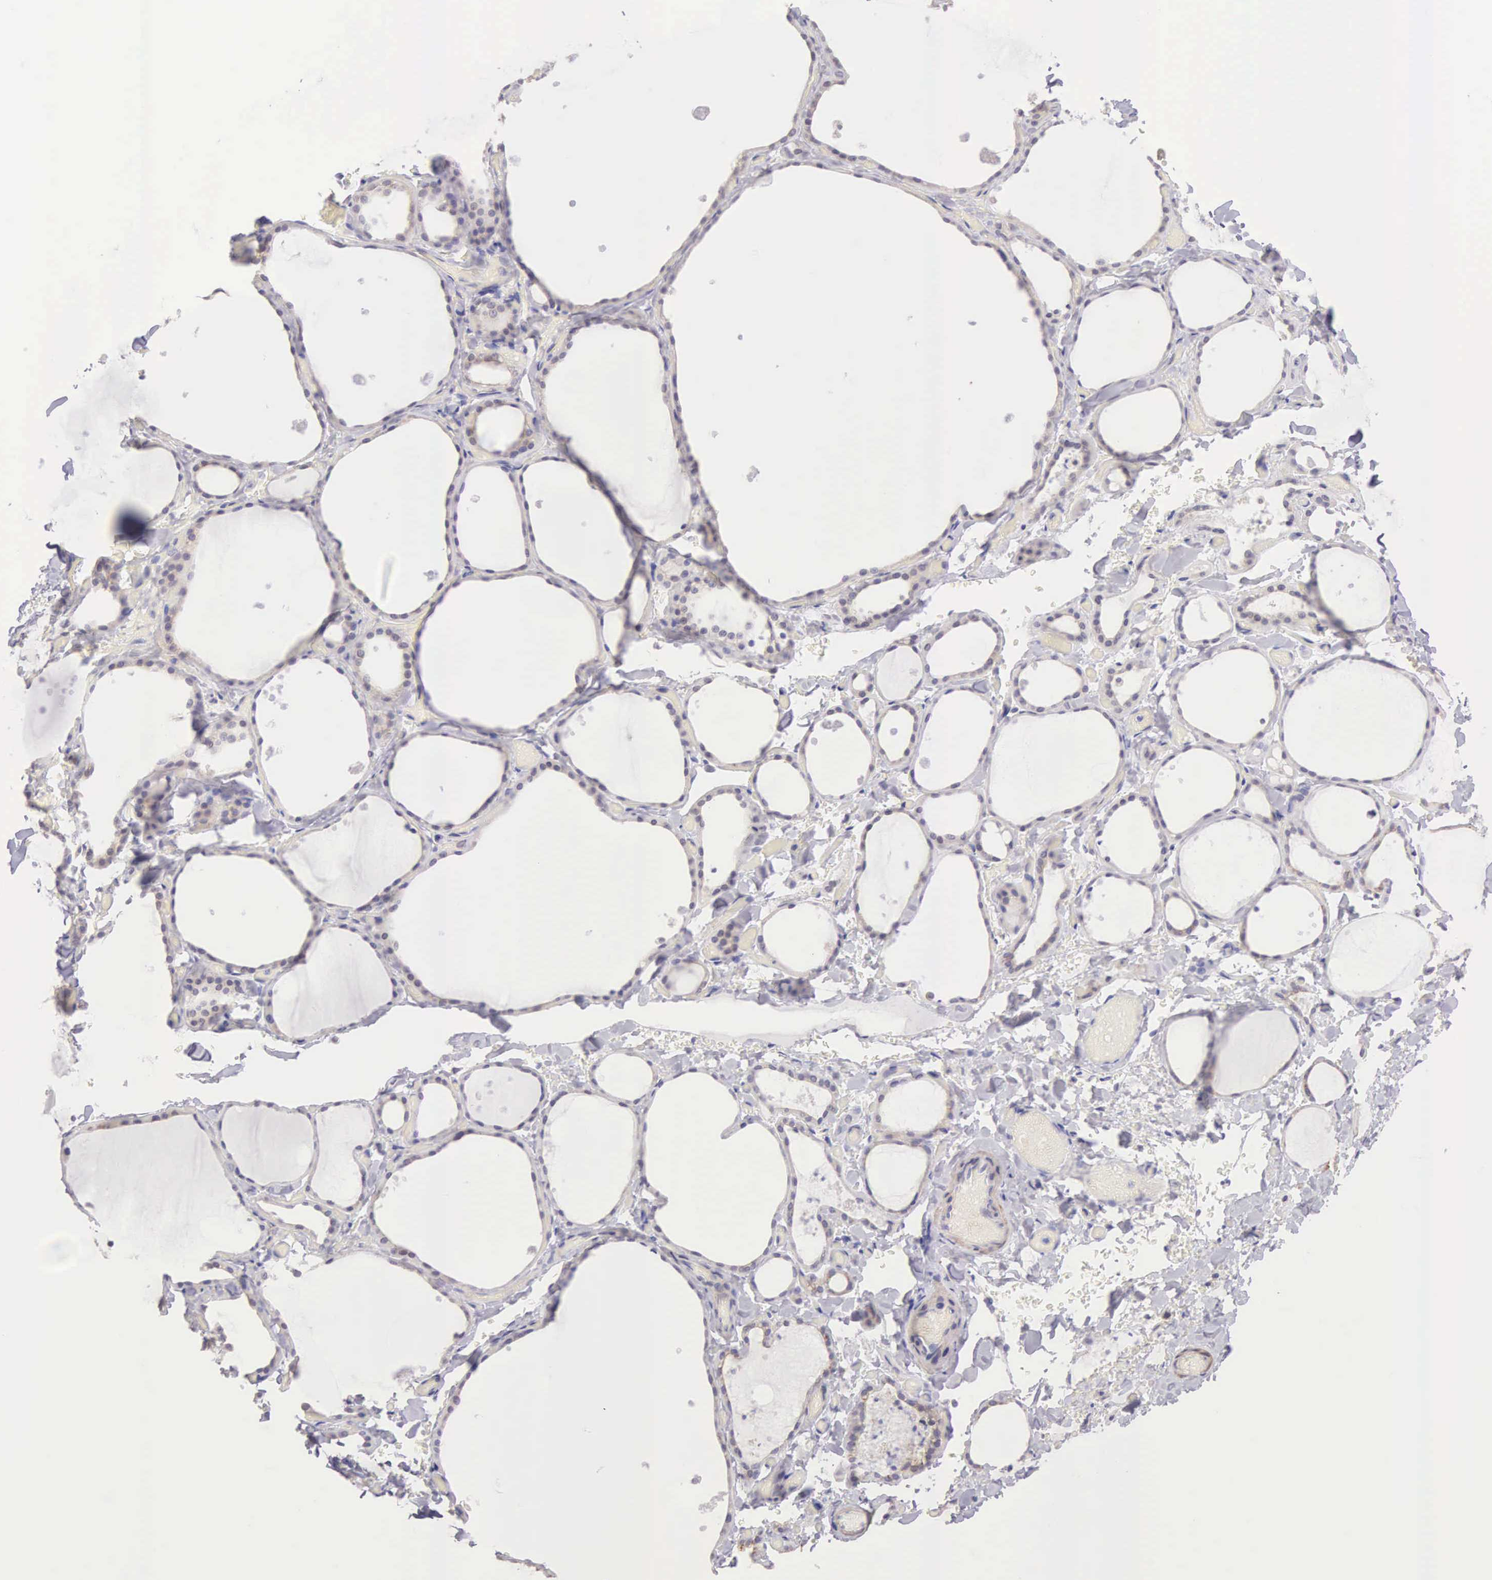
{"staining": {"intensity": "weak", "quantity": "25%-75%", "location": "cytoplasmic/membranous"}, "tissue": "thyroid gland", "cell_type": "Glandular cells", "image_type": "normal", "snomed": [{"axis": "morphology", "description": "Normal tissue, NOS"}, {"axis": "topography", "description": "Thyroid gland"}], "caption": "IHC staining of normal thyroid gland, which displays low levels of weak cytoplasmic/membranous staining in approximately 25%-75% of glandular cells indicating weak cytoplasmic/membranous protein expression. The staining was performed using DAB (brown) for protein detection and nuclei were counterstained in hematoxylin (blue).", "gene": "ARFGAP3", "patient": {"sex": "male", "age": 34}}